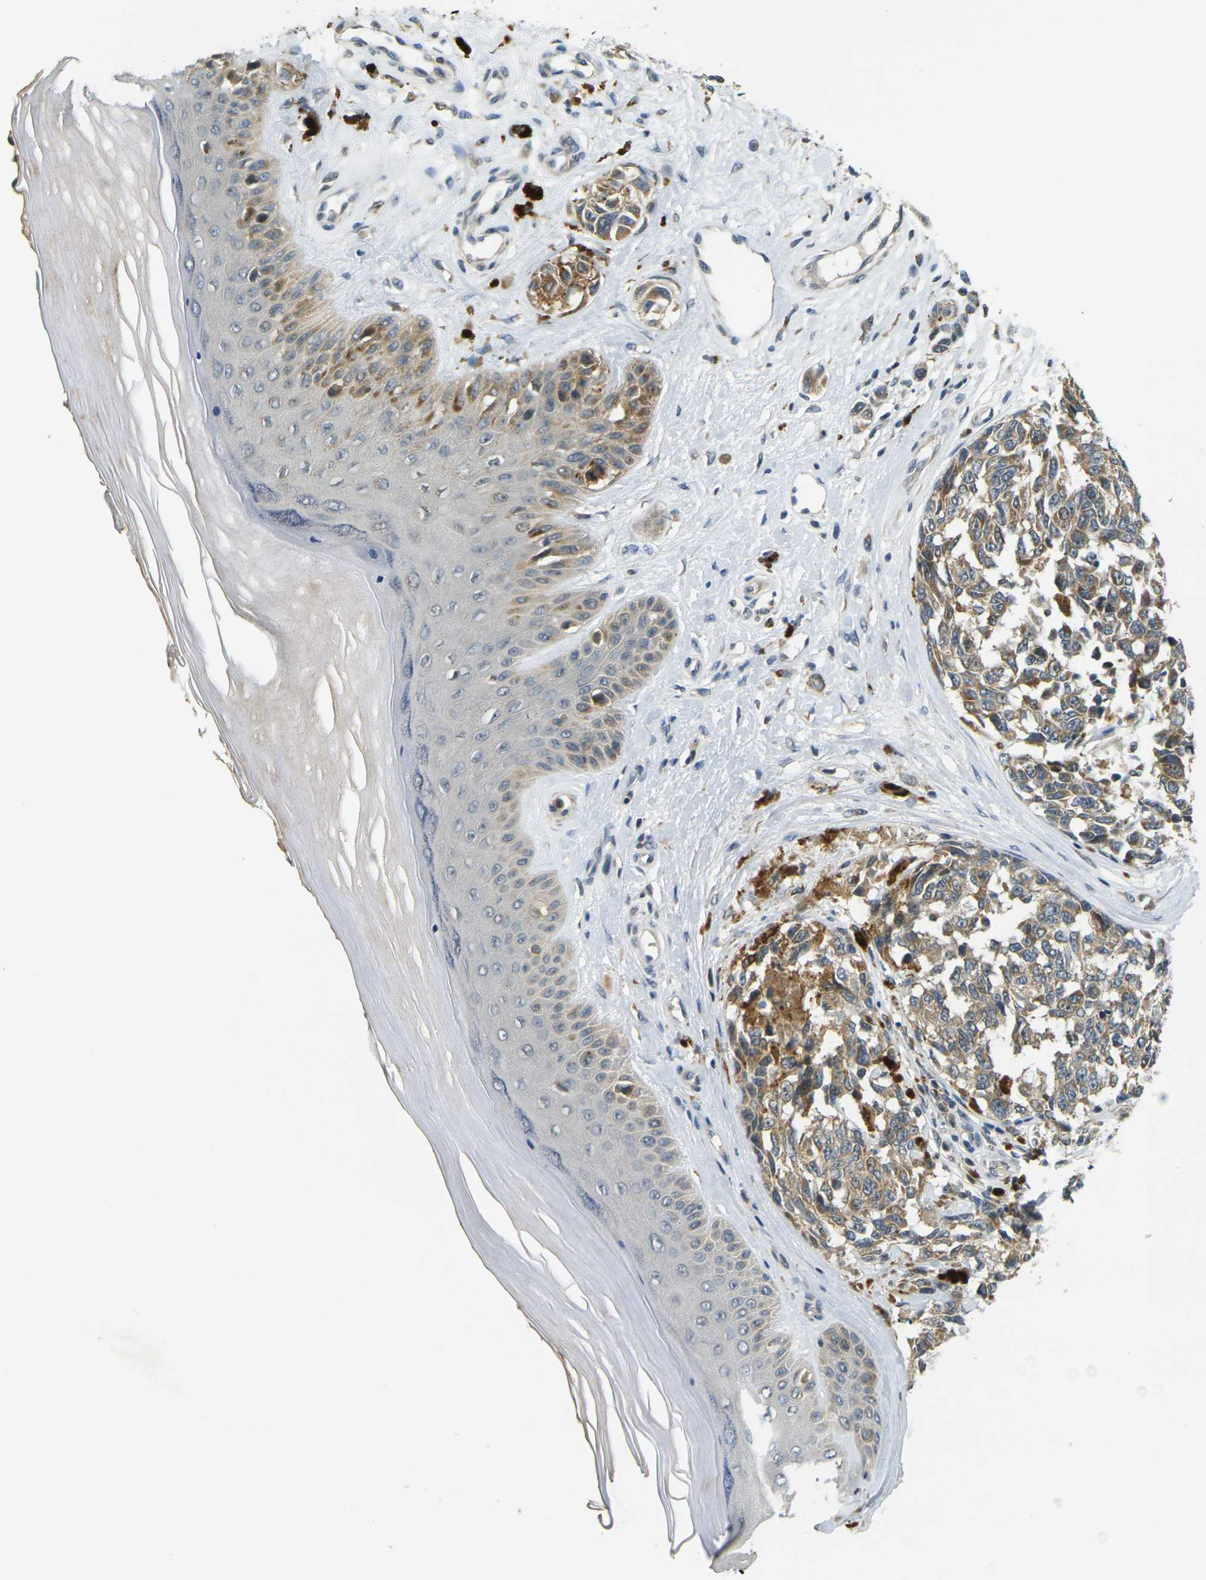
{"staining": {"intensity": "moderate", "quantity": ">75%", "location": "cytoplasmic/membranous"}, "tissue": "melanoma", "cell_type": "Tumor cells", "image_type": "cancer", "snomed": [{"axis": "morphology", "description": "Malignant melanoma, NOS"}, {"axis": "topography", "description": "Skin"}], "caption": "Moderate cytoplasmic/membranous expression is seen in about >75% of tumor cells in melanoma.", "gene": "KLHL8", "patient": {"sex": "female", "age": 64}}